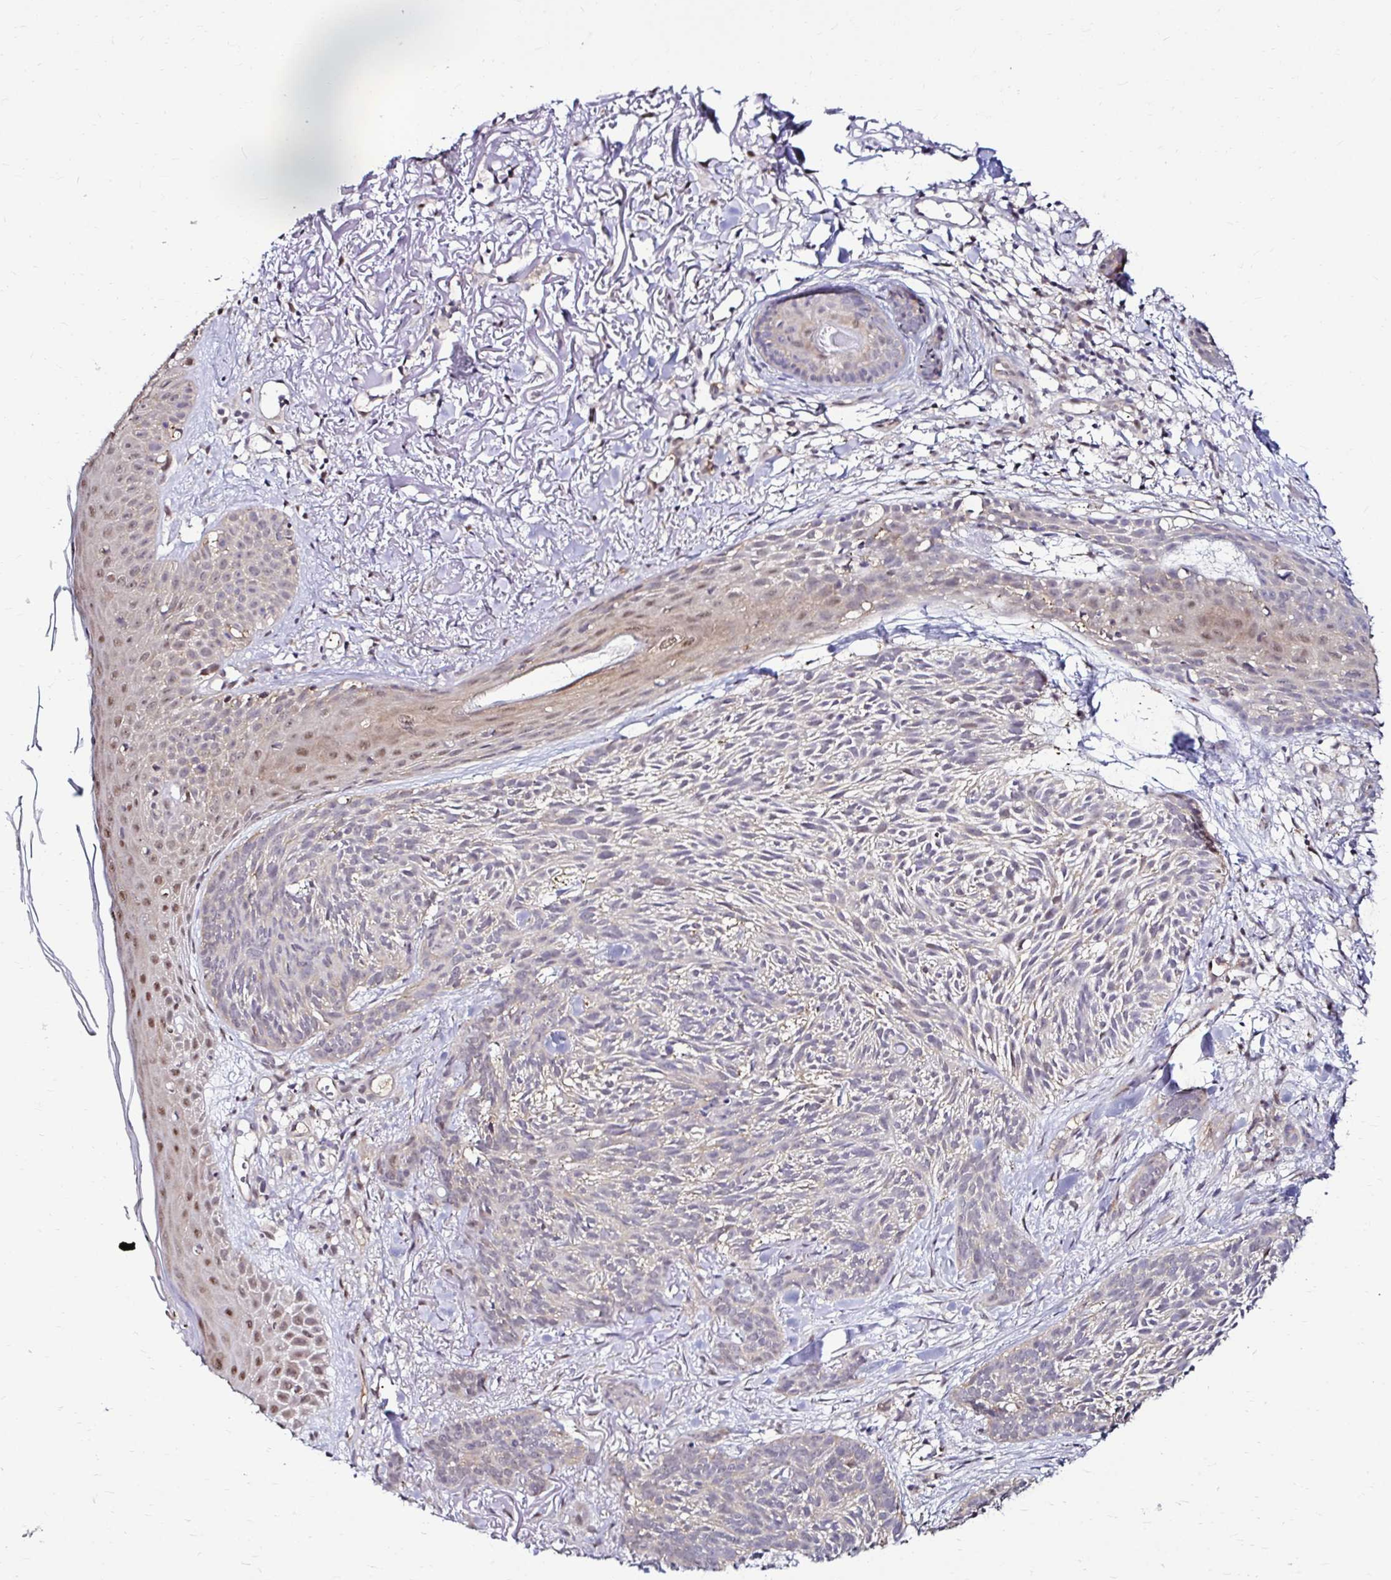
{"staining": {"intensity": "weak", "quantity": "<25%", "location": "cytoplasmic/membranous"}, "tissue": "skin cancer", "cell_type": "Tumor cells", "image_type": "cancer", "snomed": [{"axis": "morphology", "description": "Basal cell carcinoma"}, {"axis": "topography", "description": "Skin"}], "caption": "Protein analysis of skin cancer (basal cell carcinoma) shows no significant positivity in tumor cells.", "gene": "PSMD3", "patient": {"sex": "female", "age": 78}}